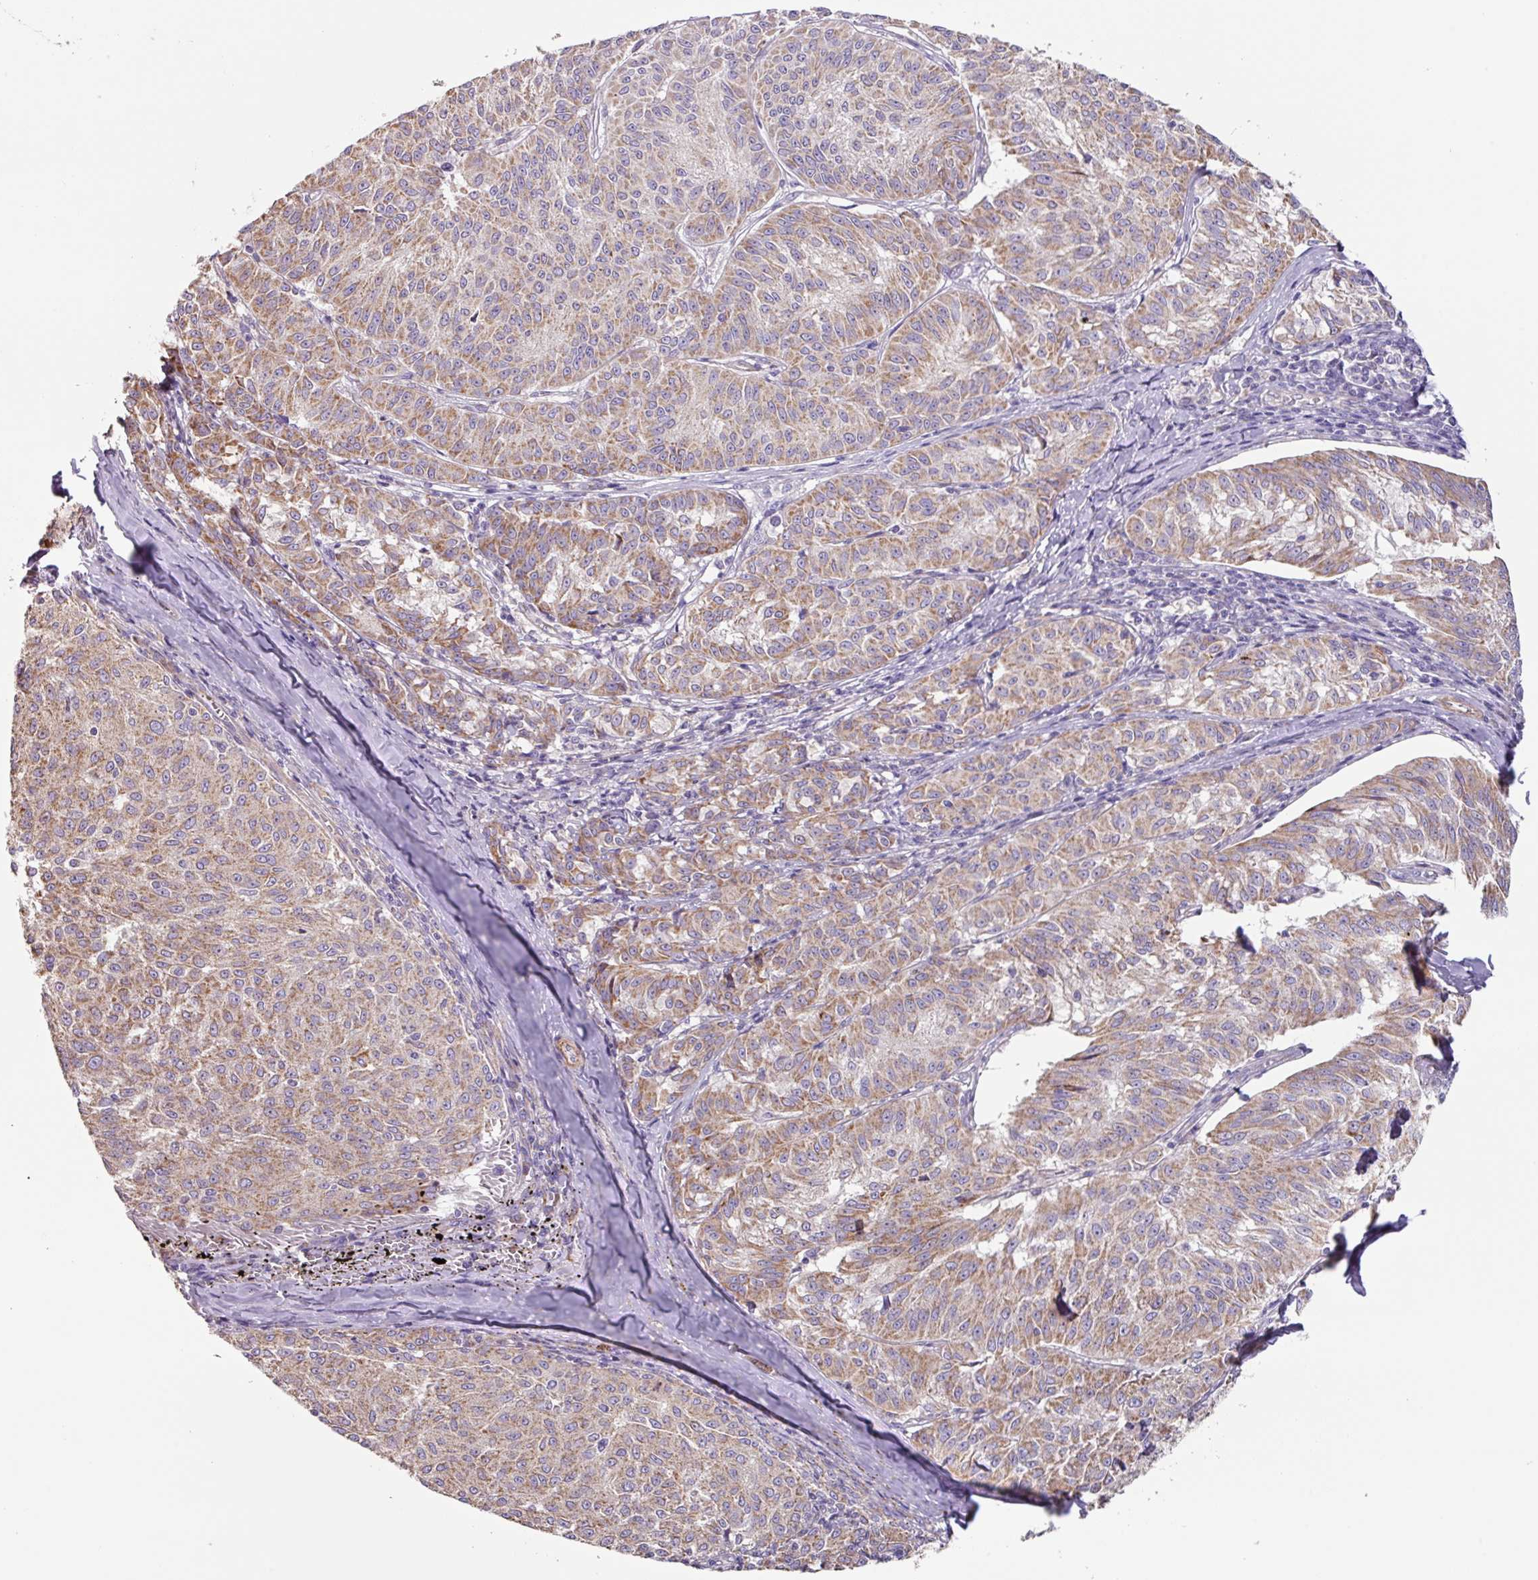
{"staining": {"intensity": "weak", "quantity": ">75%", "location": "cytoplasmic/membranous"}, "tissue": "melanoma", "cell_type": "Tumor cells", "image_type": "cancer", "snomed": [{"axis": "morphology", "description": "Malignant melanoma, NOS"}, {"axis": "topography", "description": "Skin"}], "caption": "This is a micrograph of immunohistochemistry (IHC) staining of melanoma, which shows weak staining in the cytoplasmic/membranous of tumor cells.", "gene": "MRRF", "patient": {"sex": "female", "age": 72}}